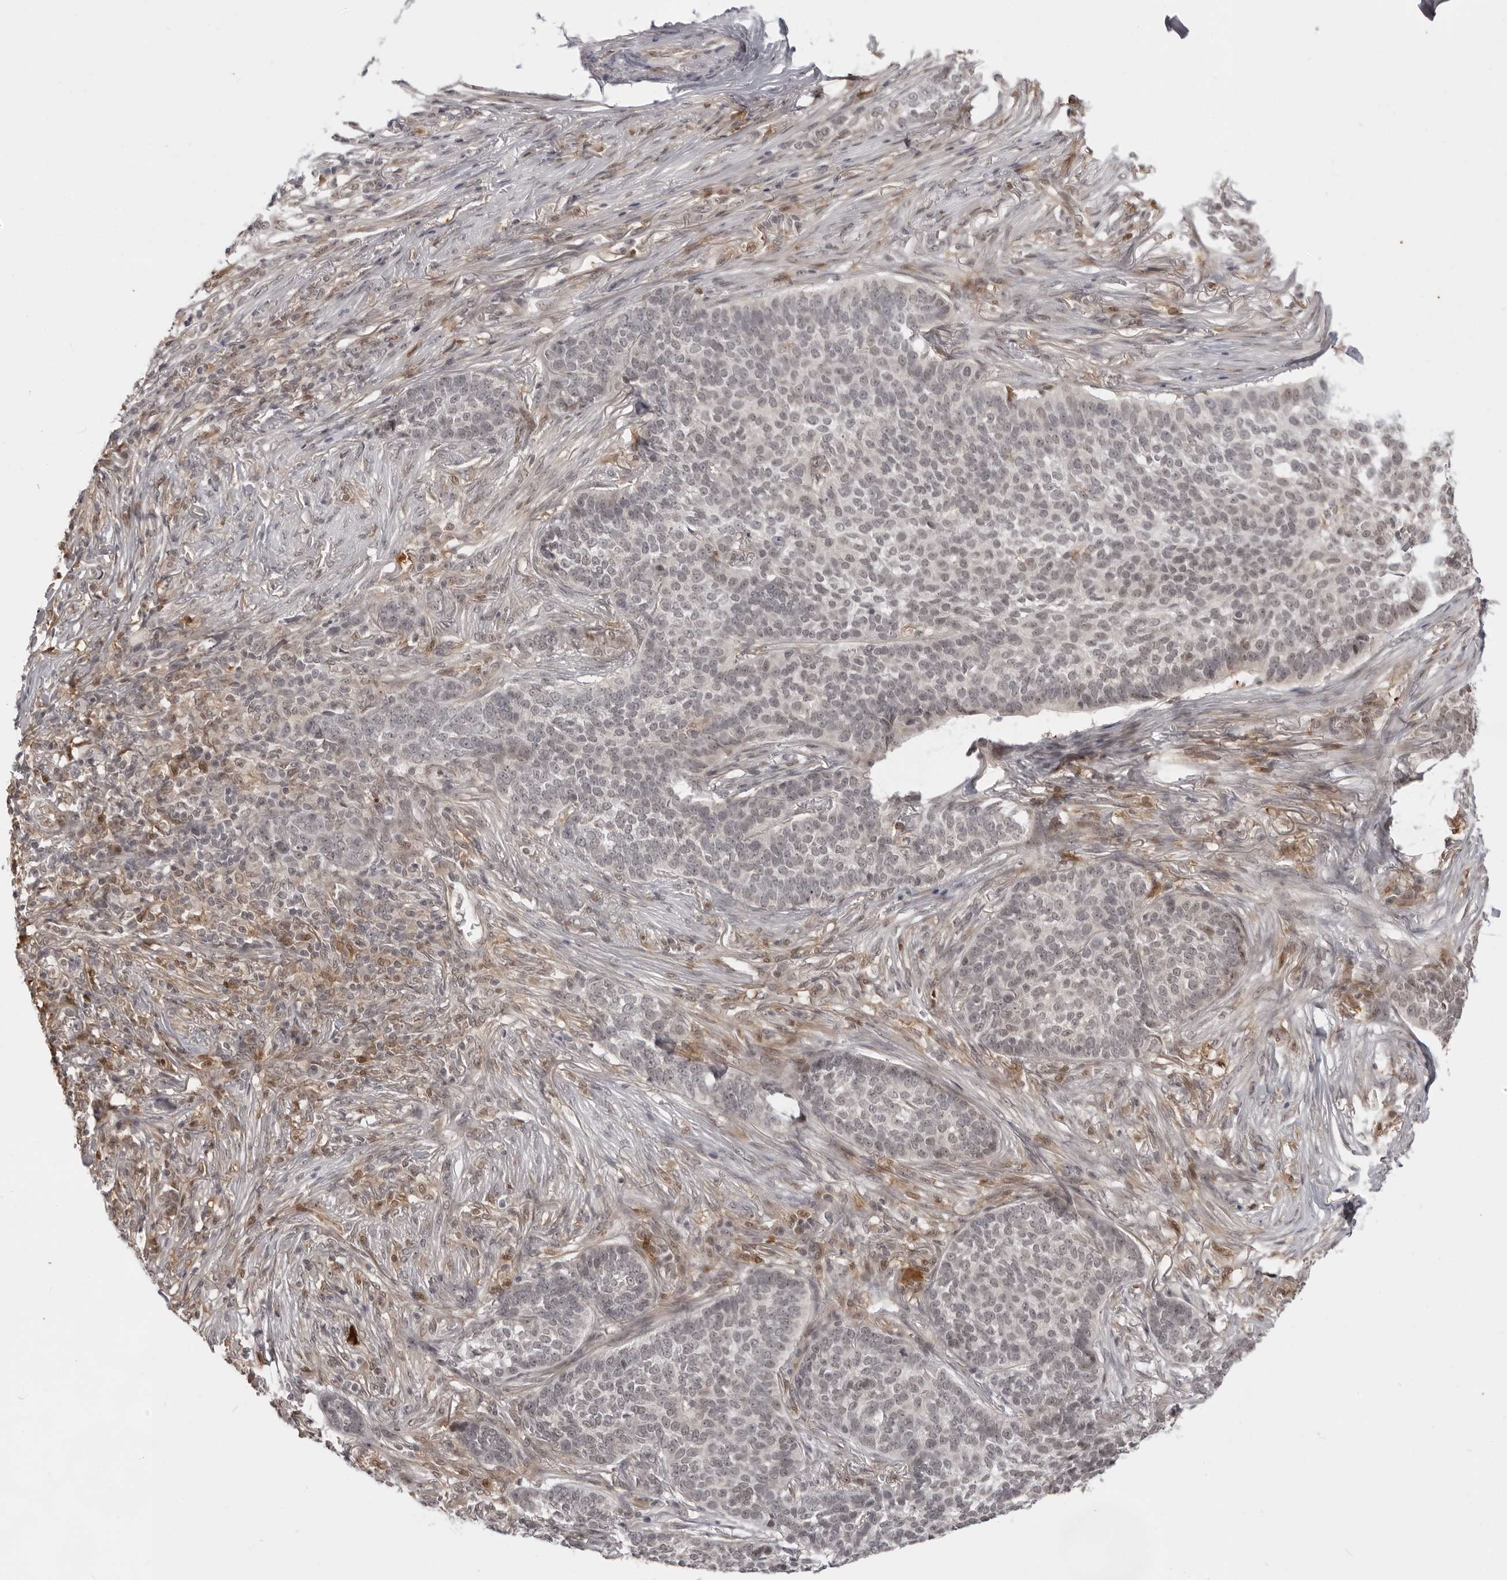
{"staining": {"intensity": "weak", "quantity": "25%-75%", "location": "nuclear"}, "tissue": "skin cancer", "cell_type": "Tumor cells", "image_type": "cancer", "snomed": [{"axis": "morphology", "description": "Basal cell carcinoma"}, {"axis": "topography", "description": "Skin"}], "caption": "A brown stain highlights weak nuclear positivity of a protein in human skin cancer (basal cell carcinoma) tumor cells. The staining is performed using DAB brown chromogen to label protein expression. The nuclei are counter-stained blue using hematoxylin.", "gene": "SRGAP2", "patient": {"sex": "male", "age": 85}}